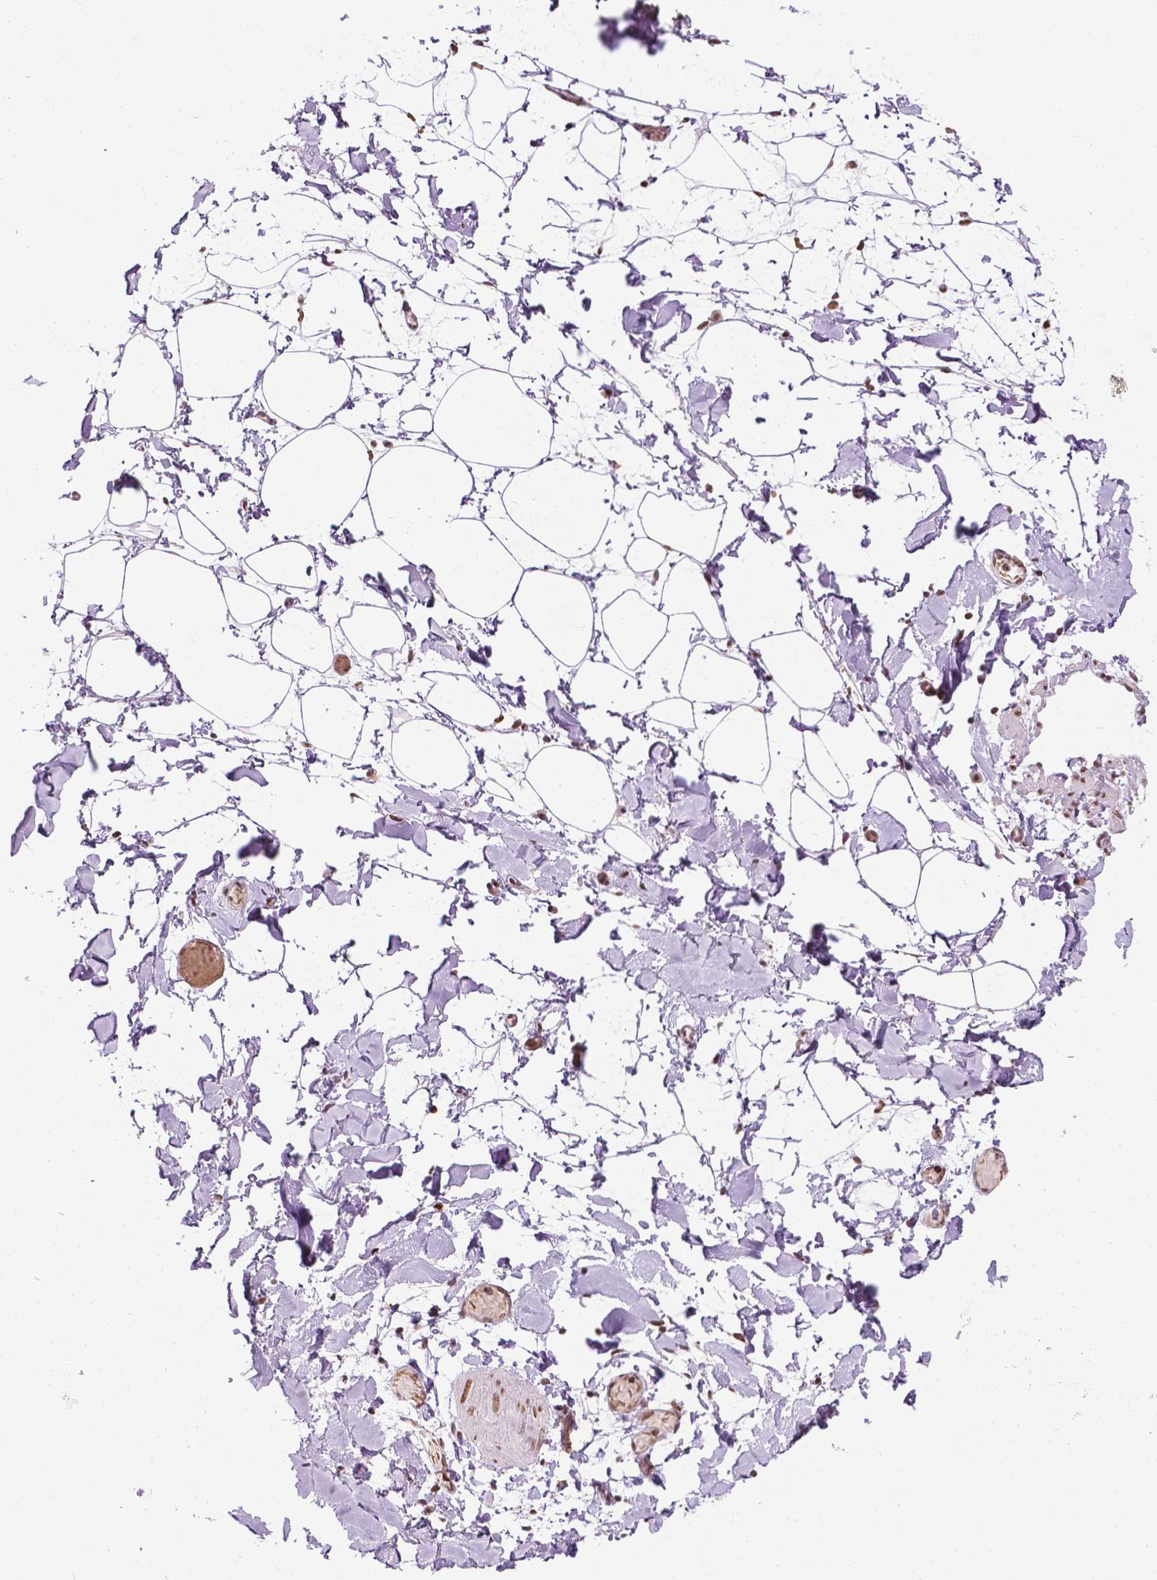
{"staining": {"intensity": "moderate", "quantity": "<25%", "location": "nuclear"}, "tissue": "adipose tissue", "cell_type": "Adipocytes", "image_type": "normal", "snomed": [{"axis": "morphology", "description": "Normal tissue, NOS"}, {"axis": "topography", "description": "Gallbladder"}, {"axis": "topography", "description": "Peripheral nerve tissue"}], "caption": "Immunohistochemical staining of benign human adipose tissue shows low levels of moderate nuclear expression in approximately <25% of adipocytes. The staining was performed using DAB (3,3'-diaminobenzidine) to visualize the protein expression in brown, while the nuclei were stained in blue with hematoxylin (Magnification: 20x).", "gene": "COL23A1", "patient": {"sex": "female", "age": 45}}